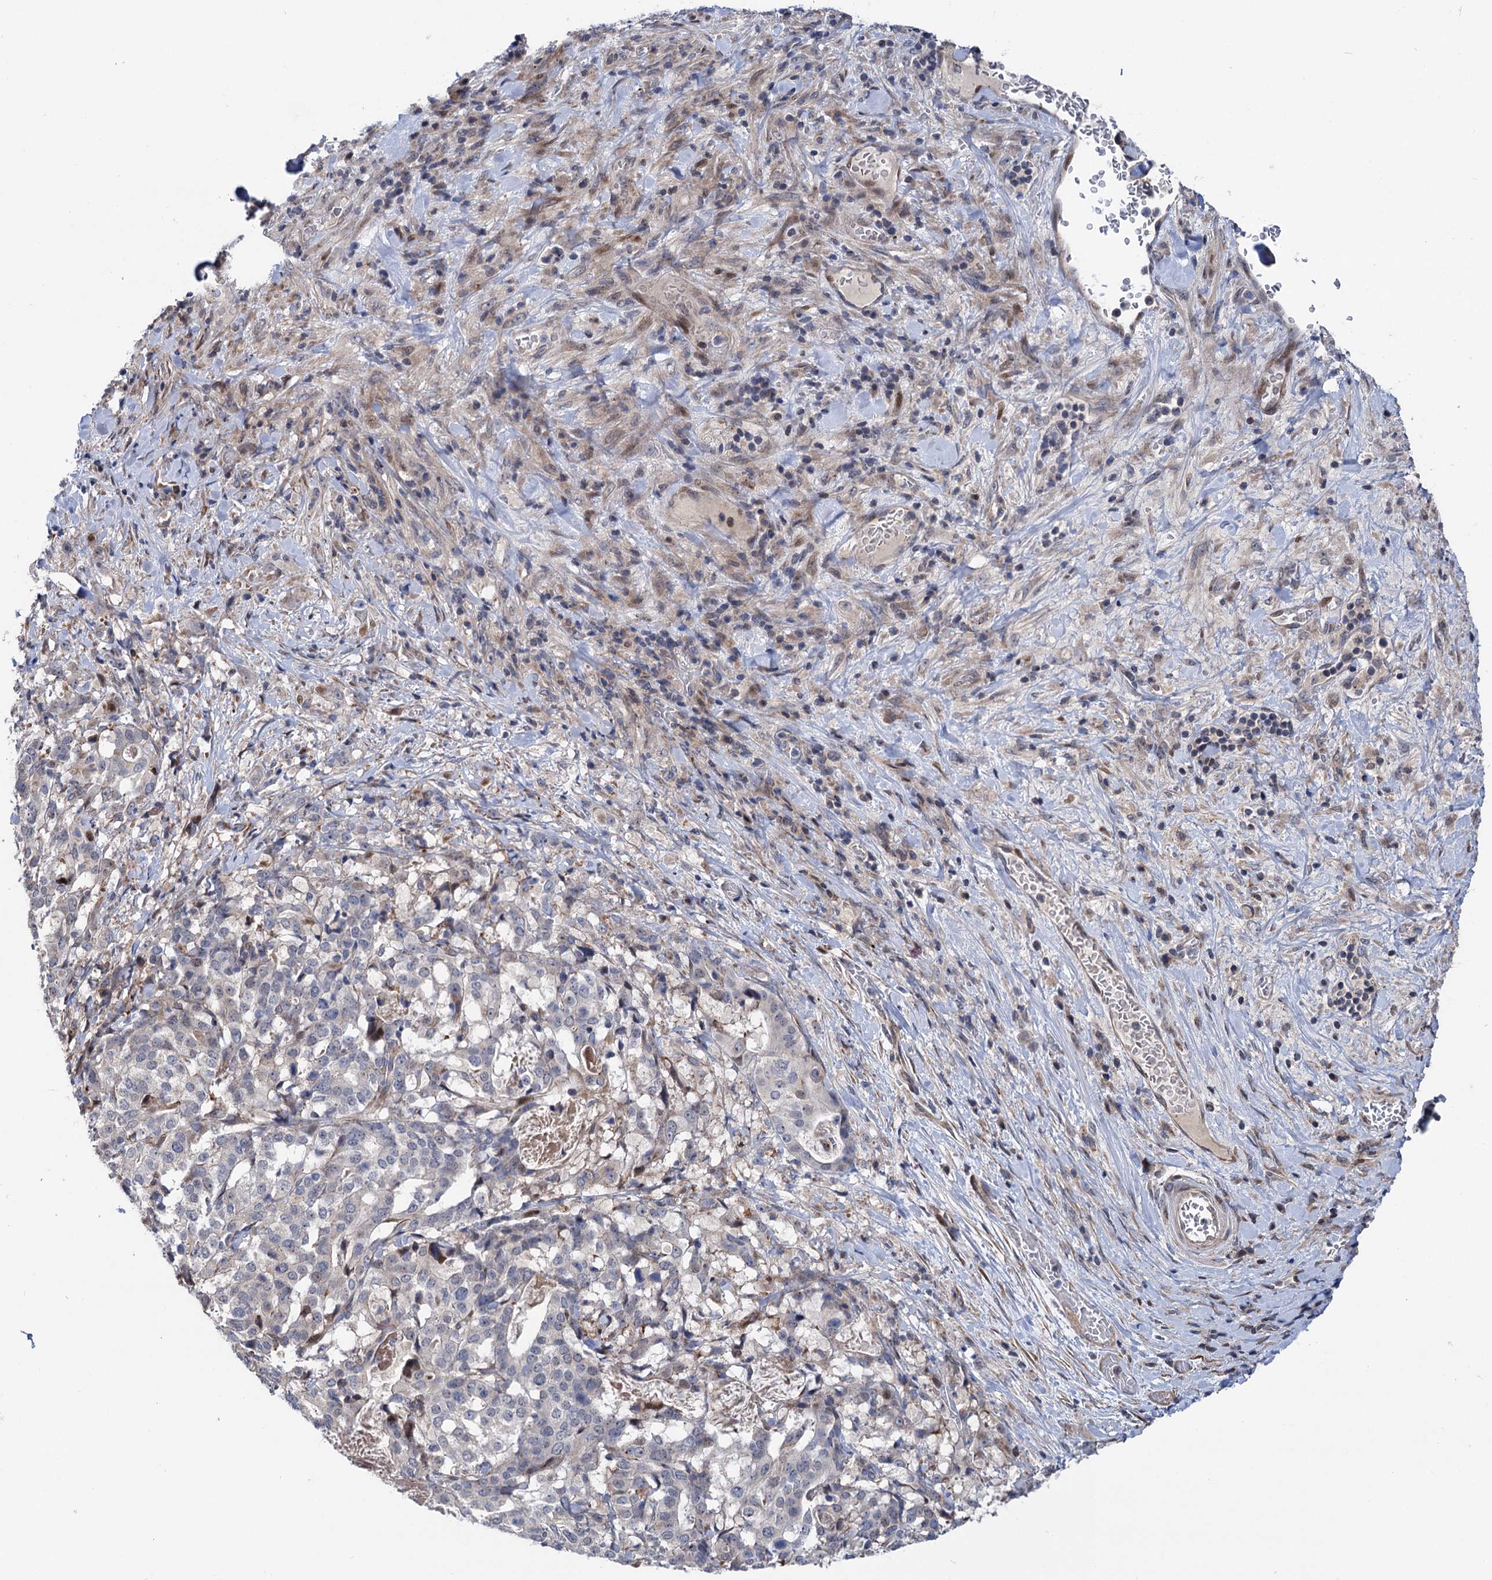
{"staining": {"intensity": "negative", "quantity": "none", "location": "none"}, "tissue": "stomach cancer", "cell_type": "Tumor cells", "image_type": "cancer", "snomed": [{"axis": "morphology", "description": "Adenocarcinoma, NOS"}, {"axis": "topography", "description": "Stomach"}], "caption": "An immunohistochemistry (IHC) image of stomach cancer (adenocarcinoma) is shown. There is no staining in tumor cells of stomach cancer (adenocarcinoma).", "gene": "UBR1", "patient": {"sex": "male", "age": 48}}